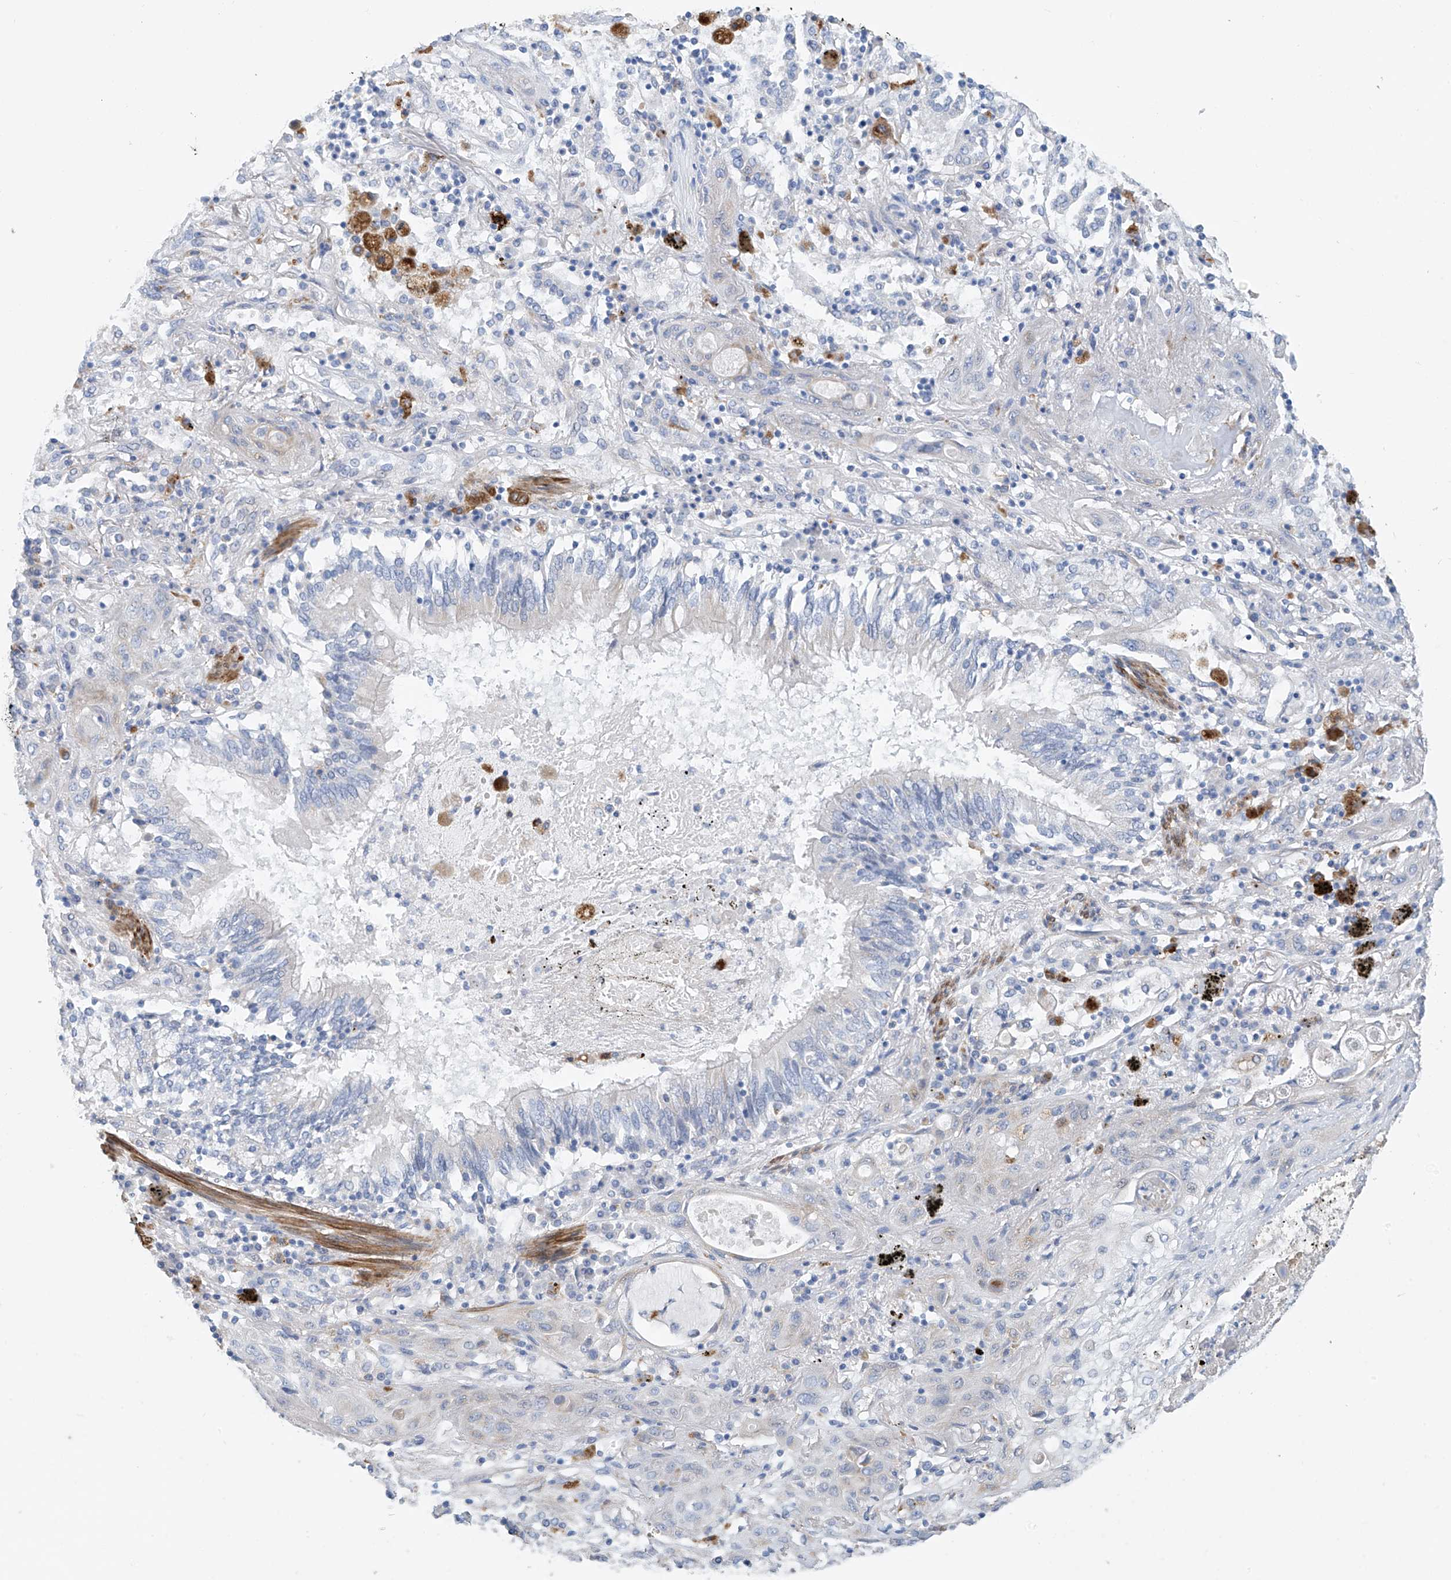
{"staining": {"intensity": "negative", "quantity": "none", "location": "none"}, "tissue": "lung cancer", "cell_type": "Tumor cells", "image_type": "cancer", "snomed": [{"axis": "morphology", "description": "Squamous cell carcinoma, NOS"}, {"axis": "topography", "description": "Lung"}], "caption": "Lung cancer stained for a protein using immunohistochemistry (IHC) displays no staining tumor cells.", "gene": "GLMP", "patient": {"sex": "female", "age": 47}}